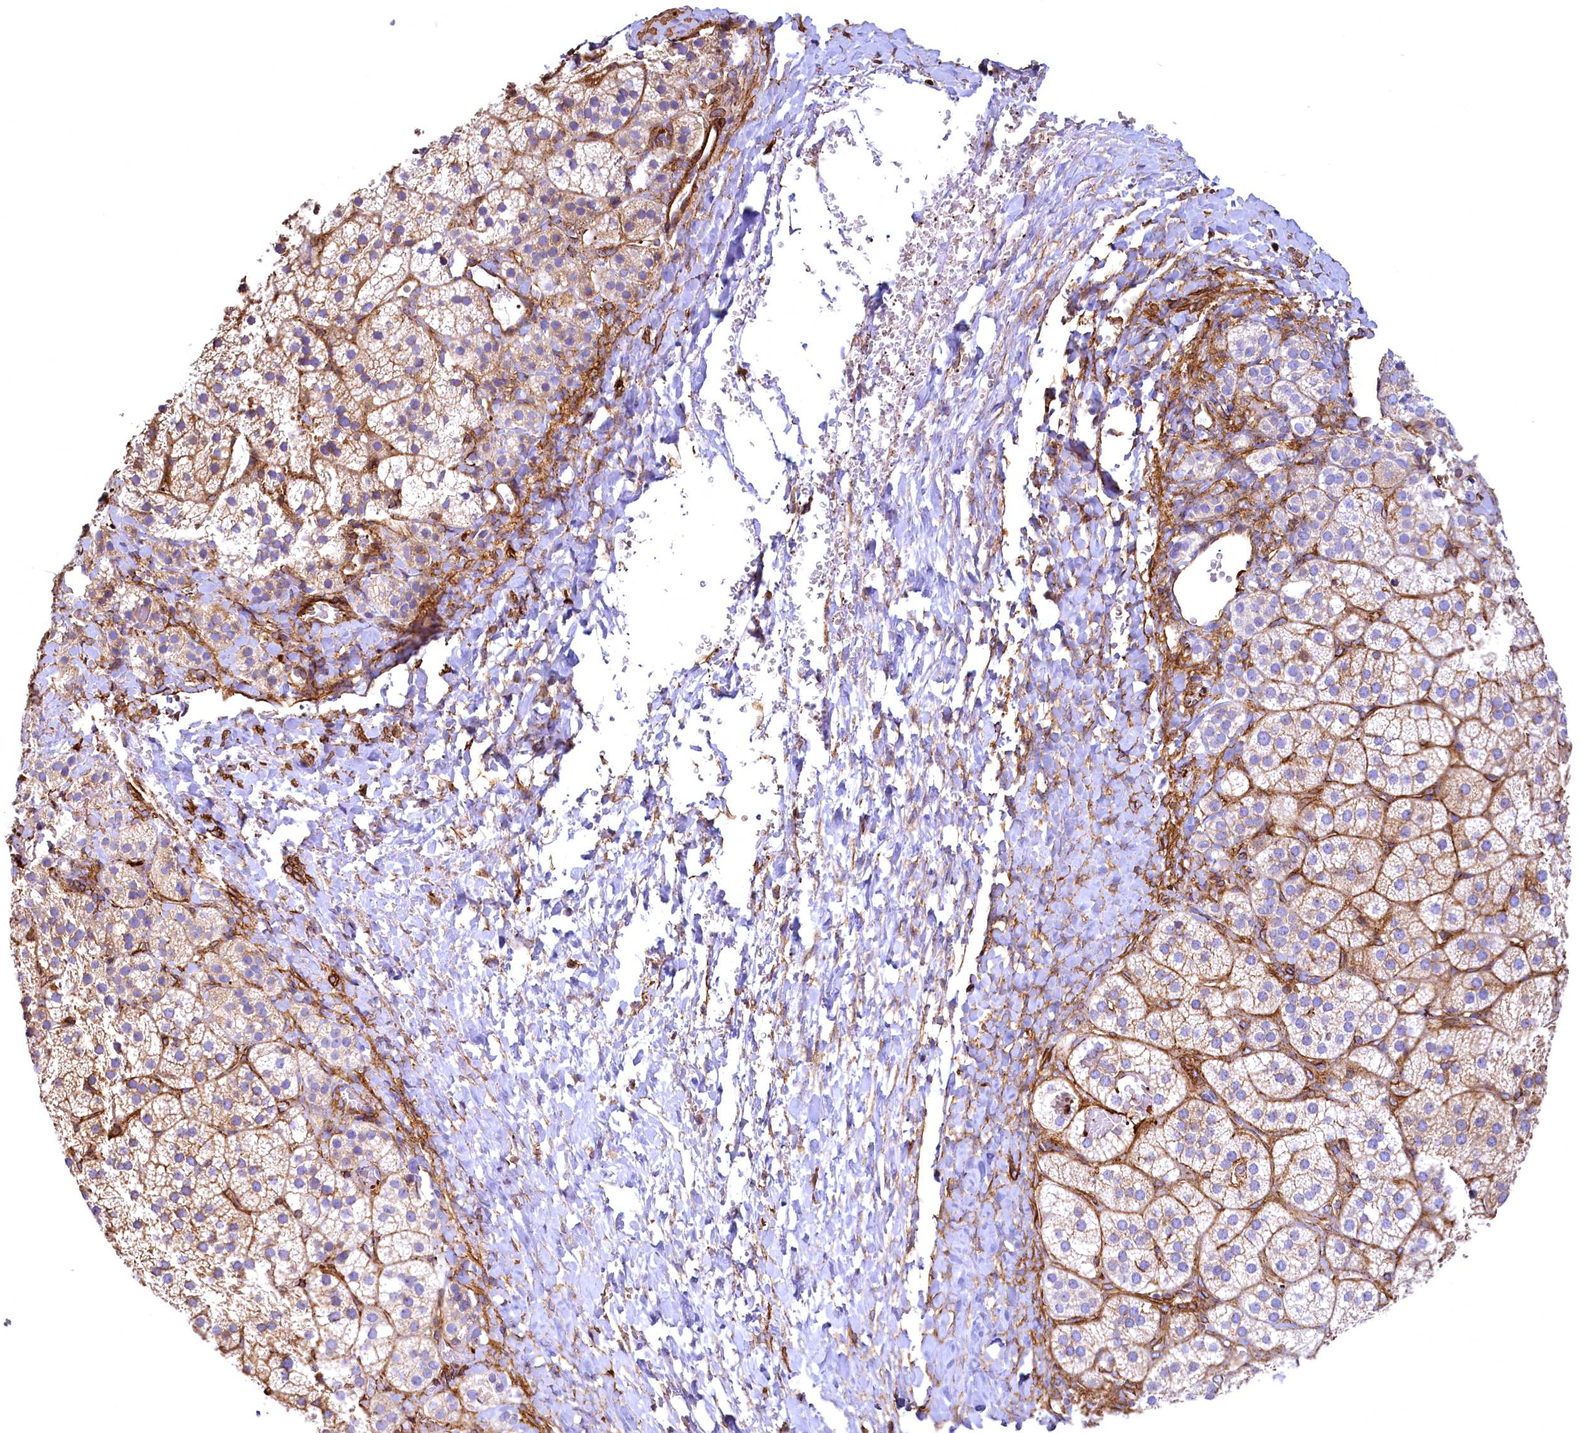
{"staining": {"intensity": "moderate", "quantity": "25%-75%", "location": "cytoplasmic/membranous"}, "tissue": "adrenal gland", "cell_type": "Glandular cells", "image_type": "normal", "snomed": [{"axis": "morphology", "description": "Normal tissue, NOS"}, {"axis": "topography", "description": "Adrenal gland"}], "caption": "A medium amount of moderate cytoplasmic/membranous expression is identified in about 25%-75% of glandular cells in unremarkable adrenal gland. The staining was performed using DAB (3,3'-diaminobenzidine) to visualize the protein expression in brown, while the nuclei were stained in blue with hematoxylin (Magnification: 20x).", "gene": "THBS1", "patient": {"sex": "female", "age": 44}}